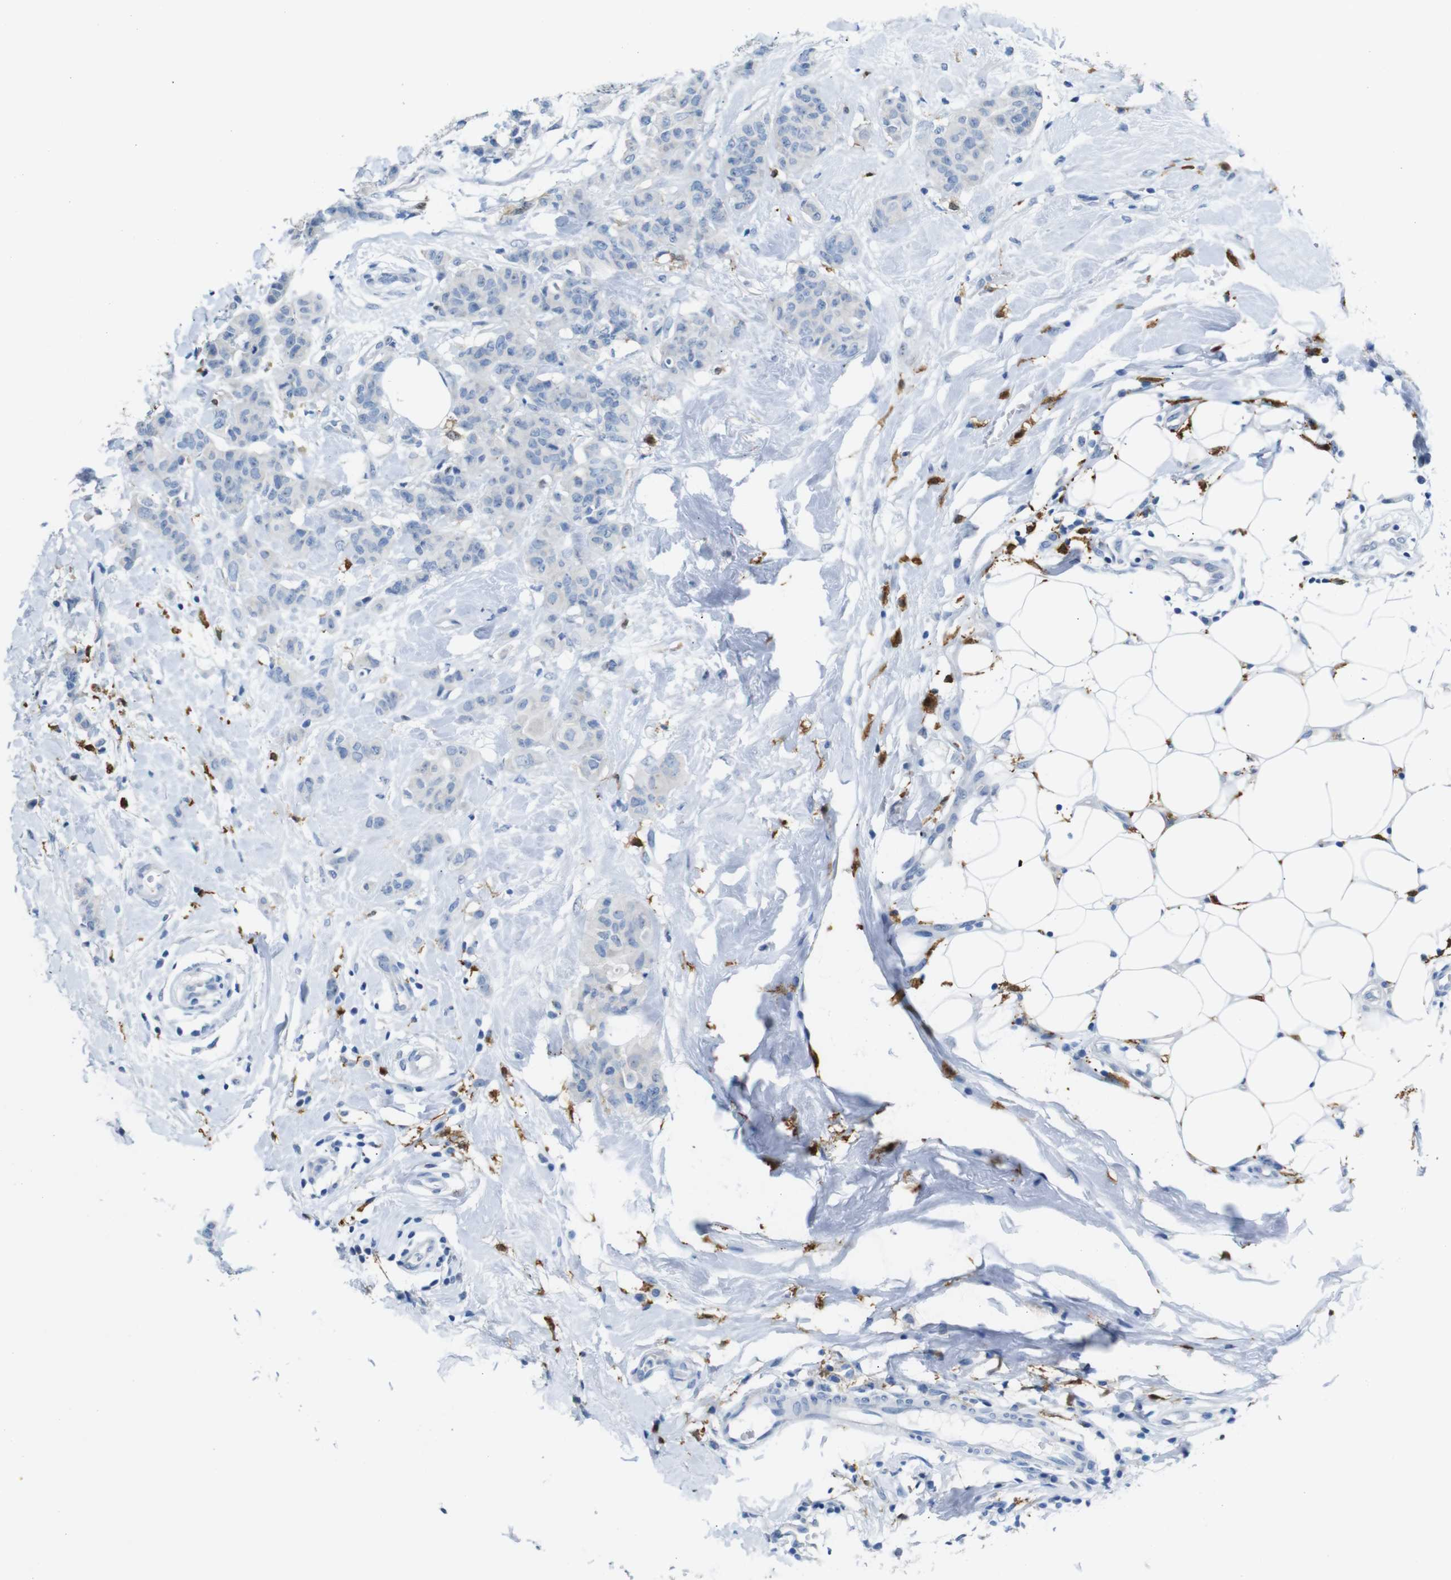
{"staining": {"intensity": "negative", "quantity": "none", "location": "none"}, "tissue": "breast cancer", "cell_type": "Tumor cells", "image_type": "cancer", "snomed": [{"axis": "morphology", "description": "Normal tissue, NOS"}, {"axis": "morphology", "description": "Duct carcinoma"}, {"axis": "topography", "description": "Breast"}], "caption": "DAB (3,3'-diaminobenzidine) immunohistochemical staining of human breast cancer (intraductal carcinoma) shows no significant positivity in tumor cells.", "gene": "C1orf210", "patient": {"sex": "female", "age": 40}}